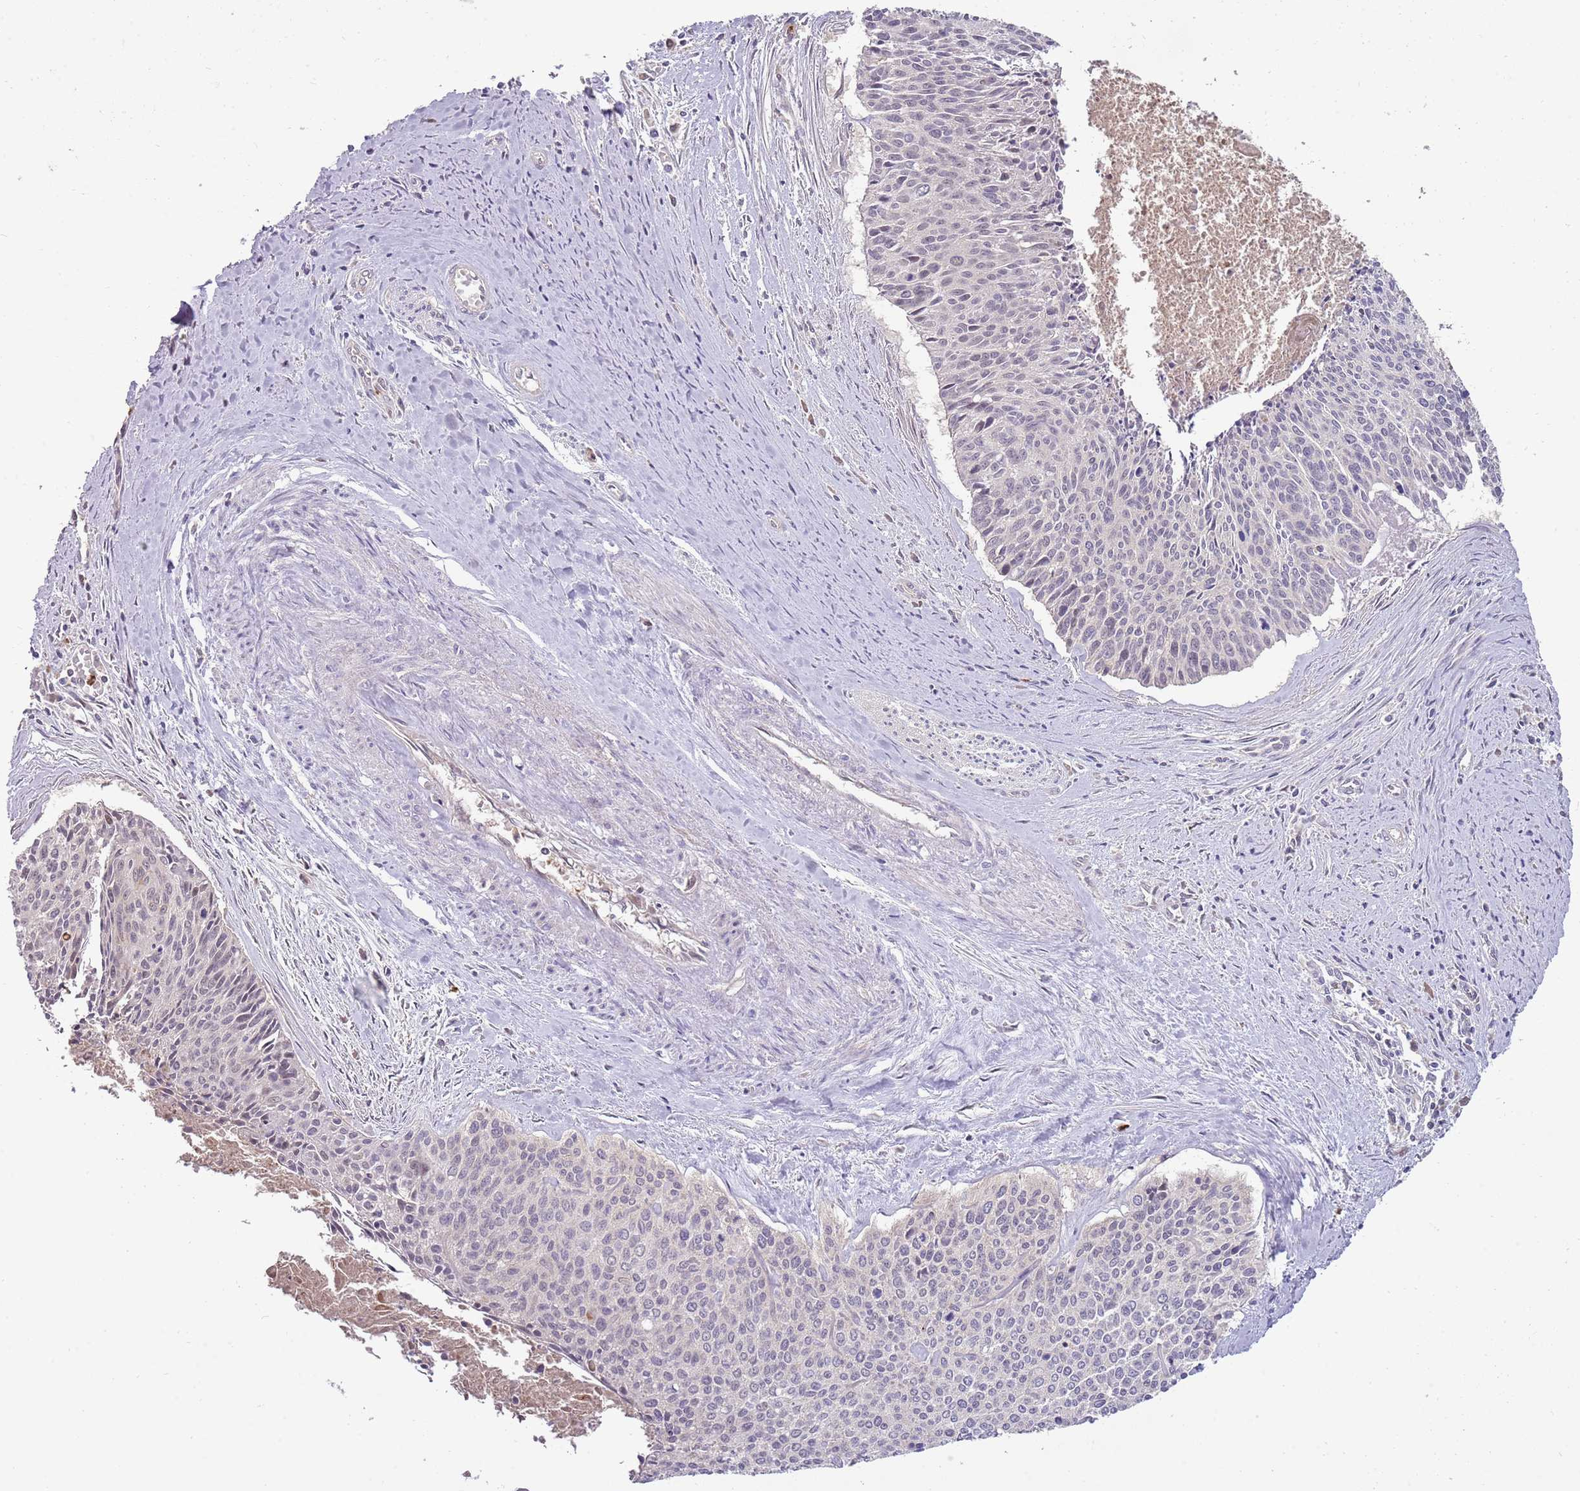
{"staining": {"intensity": "negative", "quantity": "none", "location": "none"}, "tissue": "cervical cancer", "cell_type": "Tumor cells", "image_type": "cancer", "snomed": [{"axis": "morphology", "description": "Squamous cell carcinoma, NOS"}, {"axis": "topography", "description": "Cervix"}], "caption": "Immunohistochemistry of cervical squamous cell carcinoma exhibits no positivity in tumor cells.", "gene": "NBPF6", "patient": {"sex": "female", "age": 55}}